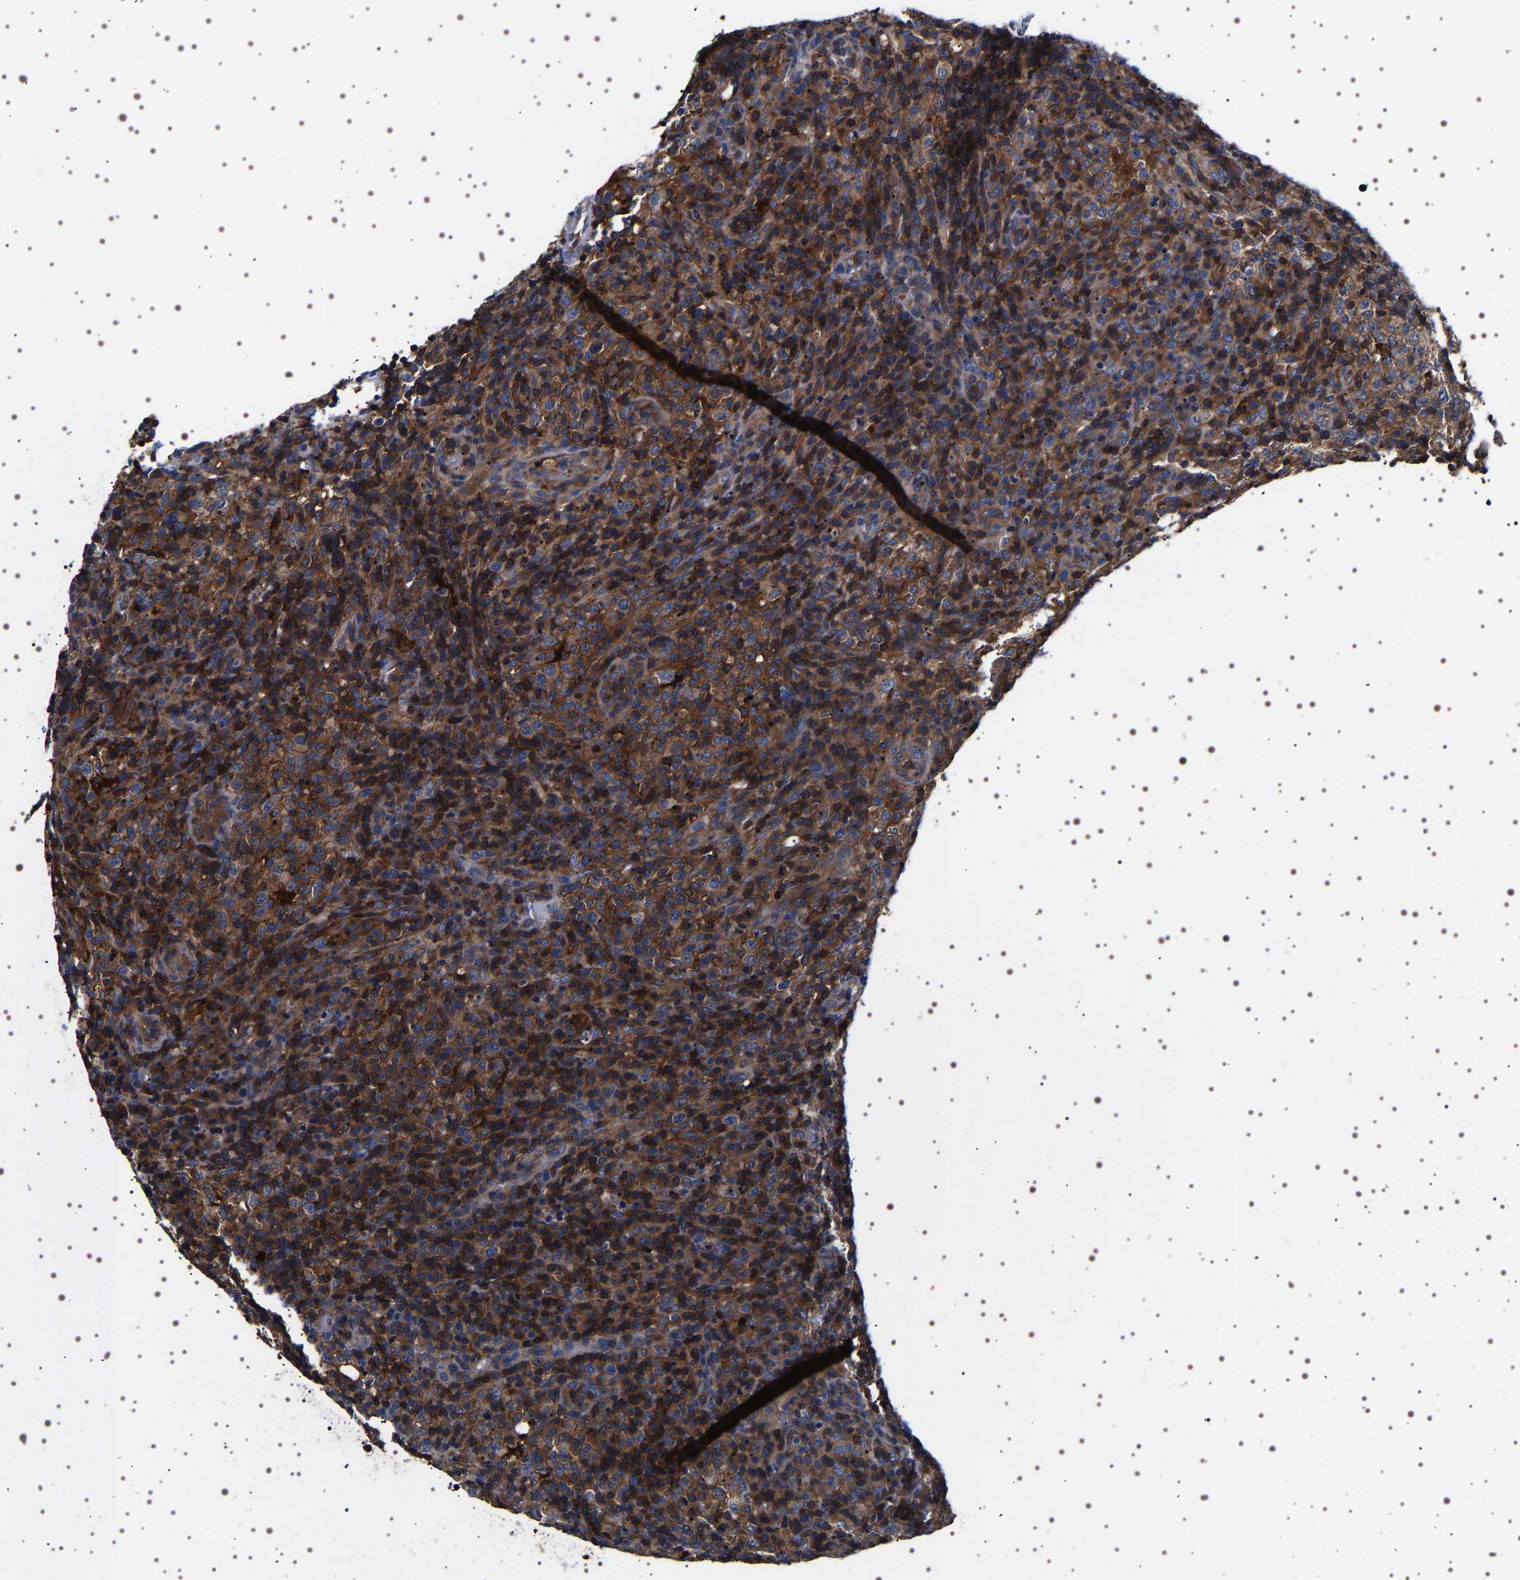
{"staining": {"intensity": "moderate", "quantity": ">75%", "location": "cytoplasmic/membranous"}, "tissue": "lymphoma", "cell_type": "Tumor cells", "image_type": "cancer", "snomed": [{"axis": "morphology", "description": "Malignant lymphoma, non-Hodgkin's type, High grade"}, {"axis": "topography", "description": "Lymph node"}], "caption": "The micrograph reveals staining of lymphoma, revealing moderate cytoplasmic/membranous protein positivity (brown color) within tumor cells.", "gene": "WDR1", "patient": {"sex": "female", "age": 76}}